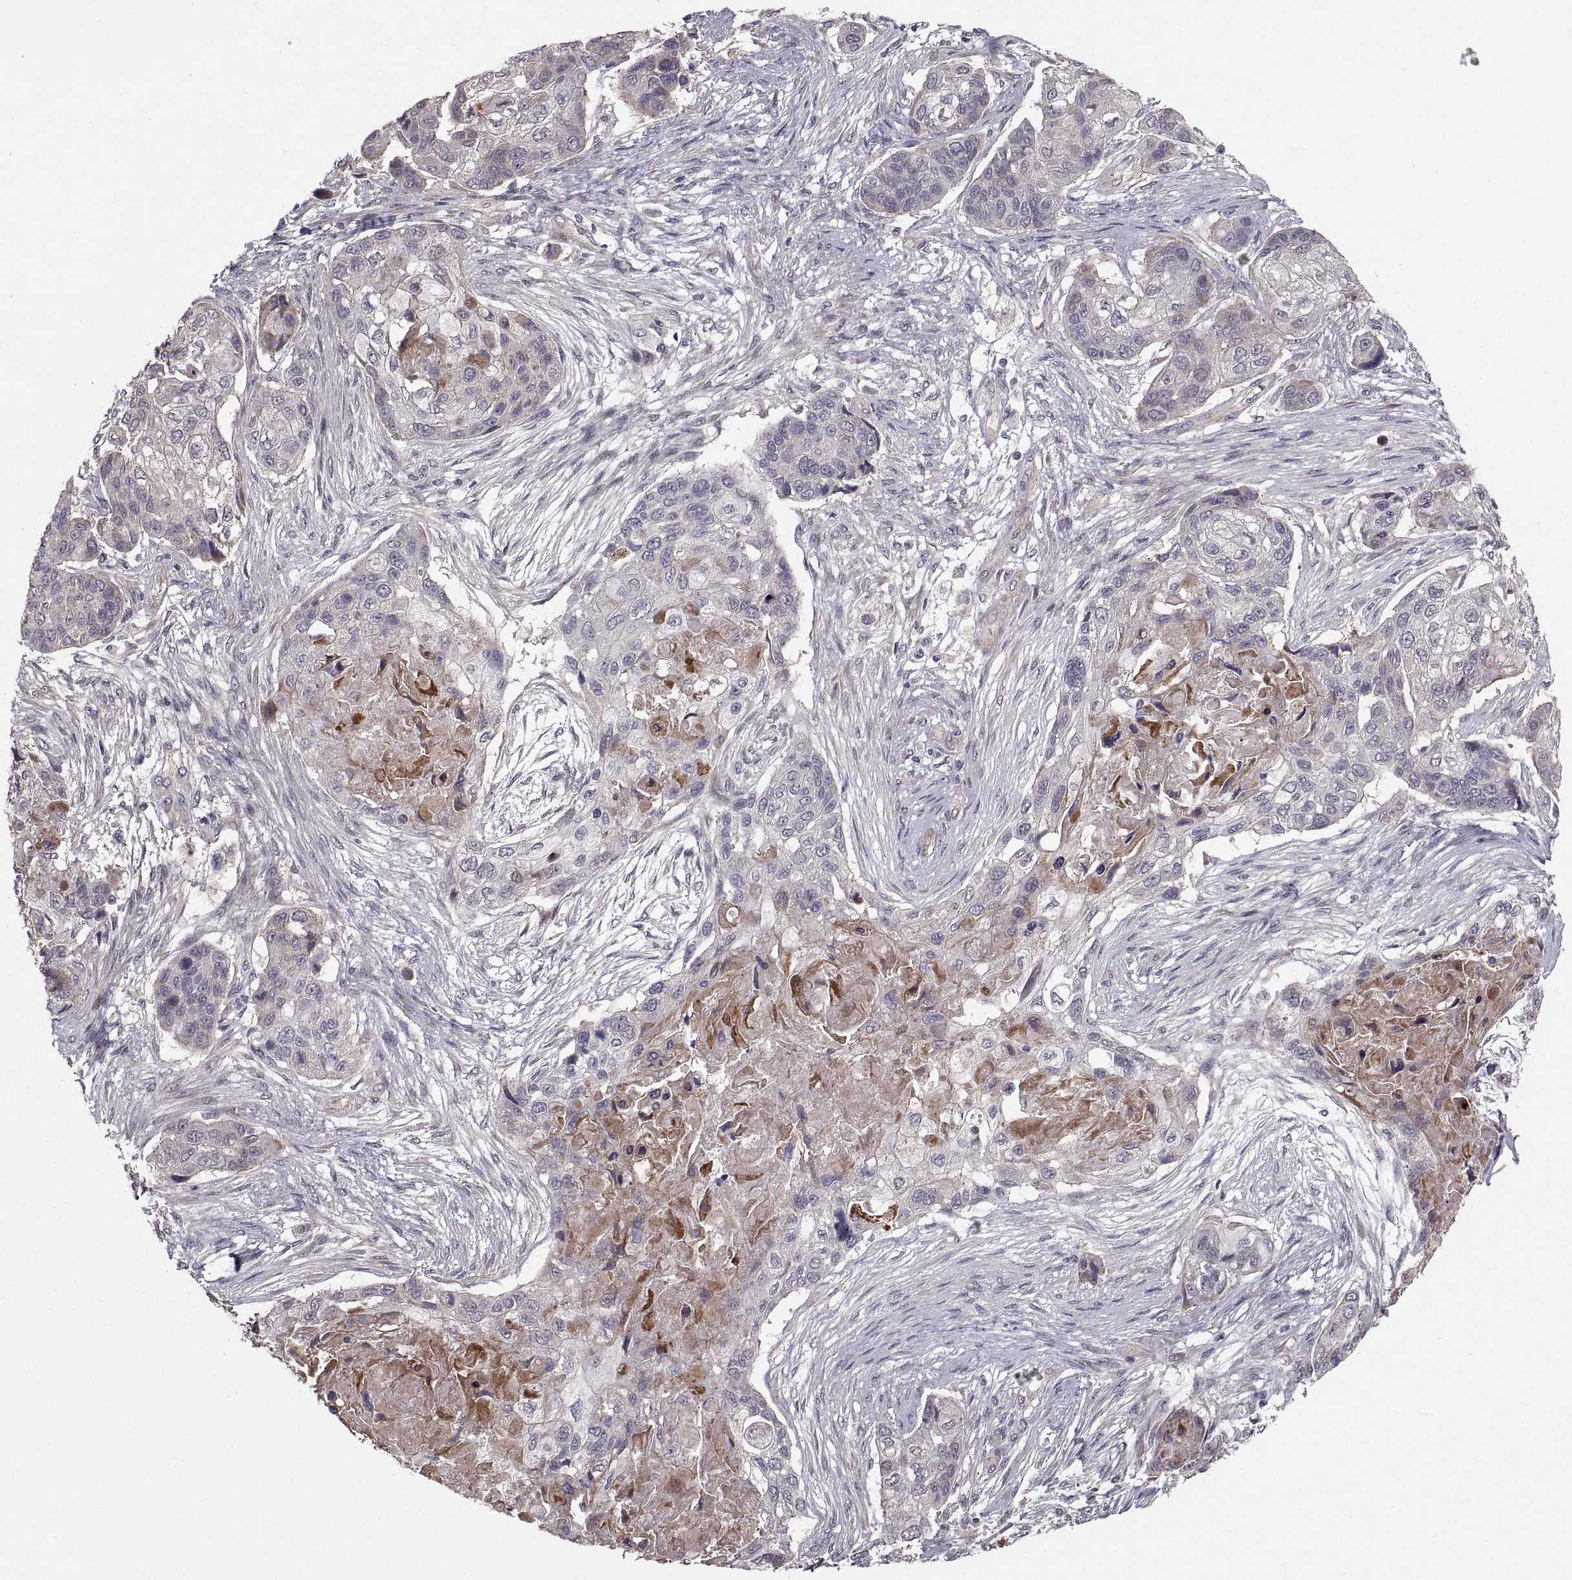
{"staining": {"intensity": "moderate", "quantity": "25%-75%", "location": "cytoplasmic/membranous"}, "tissue": "lung cancer", "cell_type": "Tumor cells", "image_type": "cancer", "snomed": [{"axis": "morphology", "description": "Squamous cell carcinoma, NOS"}, {"axis": "topography", "description": "Lung"}], "caption": "The immunohistochemical stain highlights moderate cytoplasmic/membranous staining in tumor cells of lung cancer (squamous cell carcinoma) tissue.", "gene": "PMM2", "patient": {"sex": "male", "age": 69}}